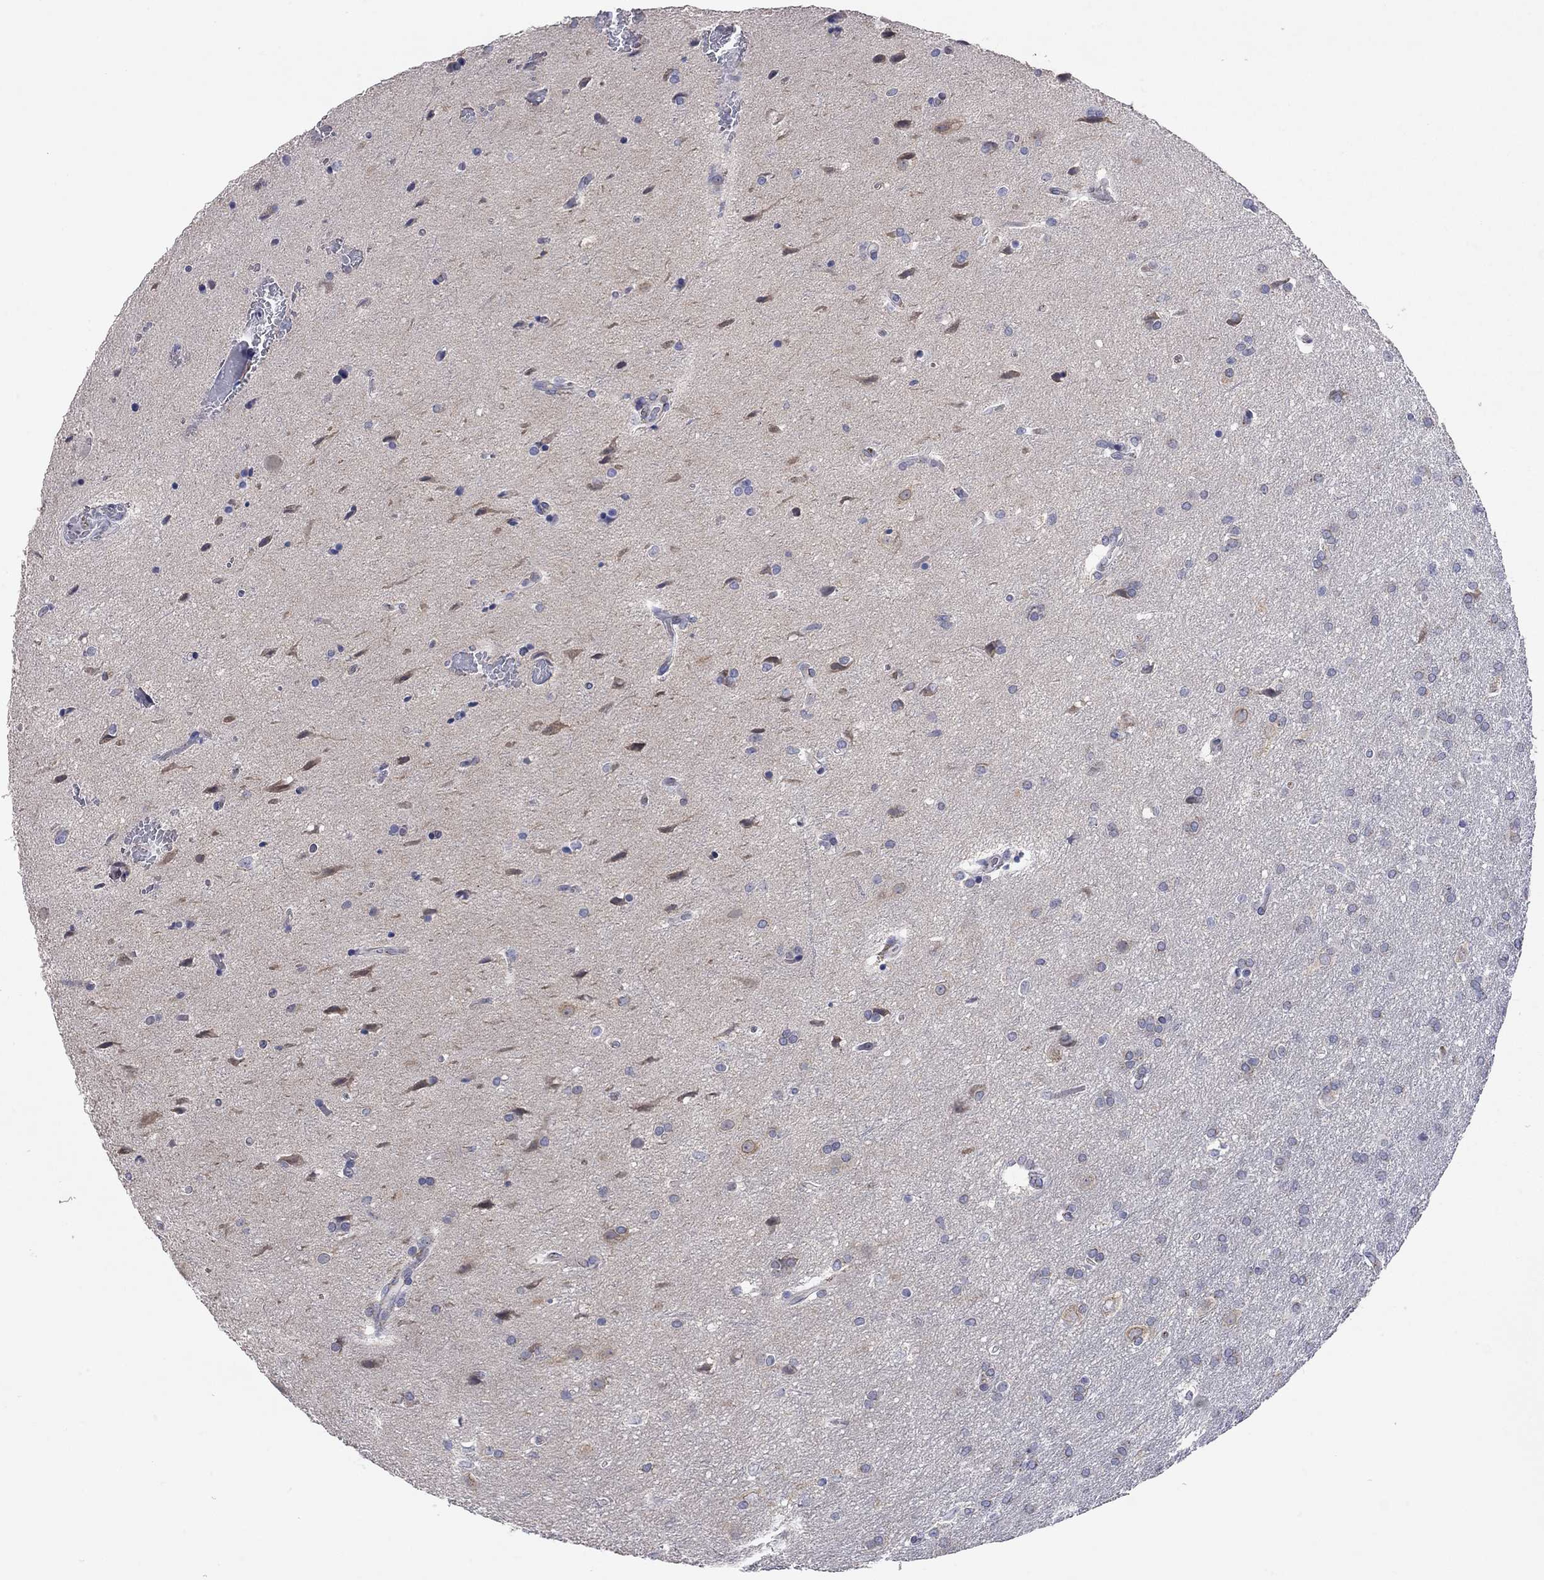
{"staining": {"intensity": "negative", "quantity": "none", "location": "none"}, "tissue": "glioma", "cell_type": "Tumor cells", "image_type": "cancer", "snomed": [{"axis": "morphology", "description": "Glioma, malignant, Low grade"}, {"axis": "topography", "description": "Brain"}], "caption": "This is an IHC image of human glioma. There is no expression in tumor cells.", "gene": "OPRK1", "patient": {"sex": "female", "age": 32}}